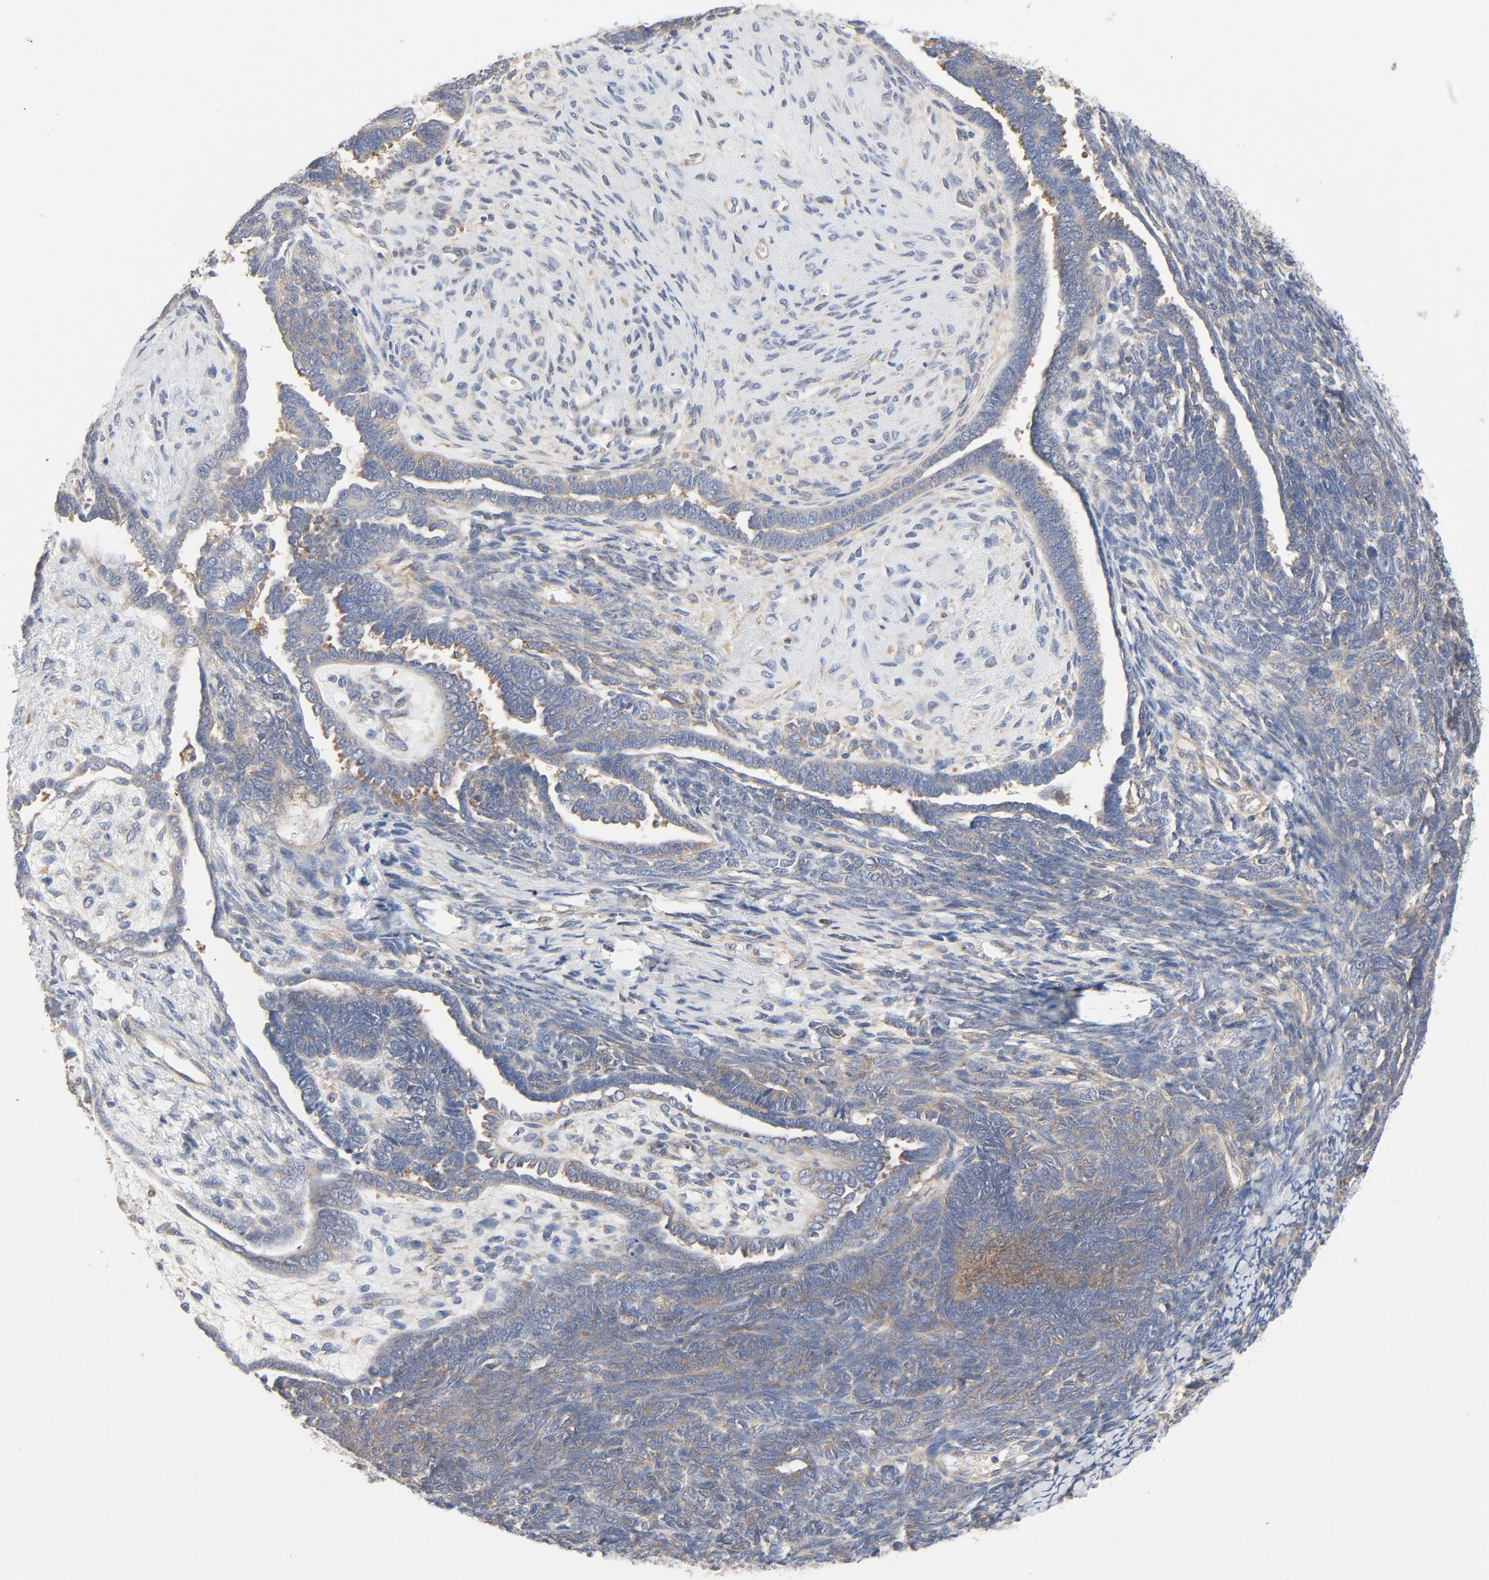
{"staining": {"intensity": "weak", "quantity": "<25%", "location": "cytoplasmic/membranous"}, "tissue": "endometrial cancer", "cell_type": "Tumor cells", "image_type": "cancer", "snomed": [{"axis": "morphology", "description": "Neoplasm, malignant, NOS"}, {"axis": "topography", "description": "Endometrium"}], "caption": "IHC of malignant neoplasm (endometrial) demonstrates no expression in tumor cells.", "gene": "RABEP1", "patient": {"sex": "female", "age": 74}}